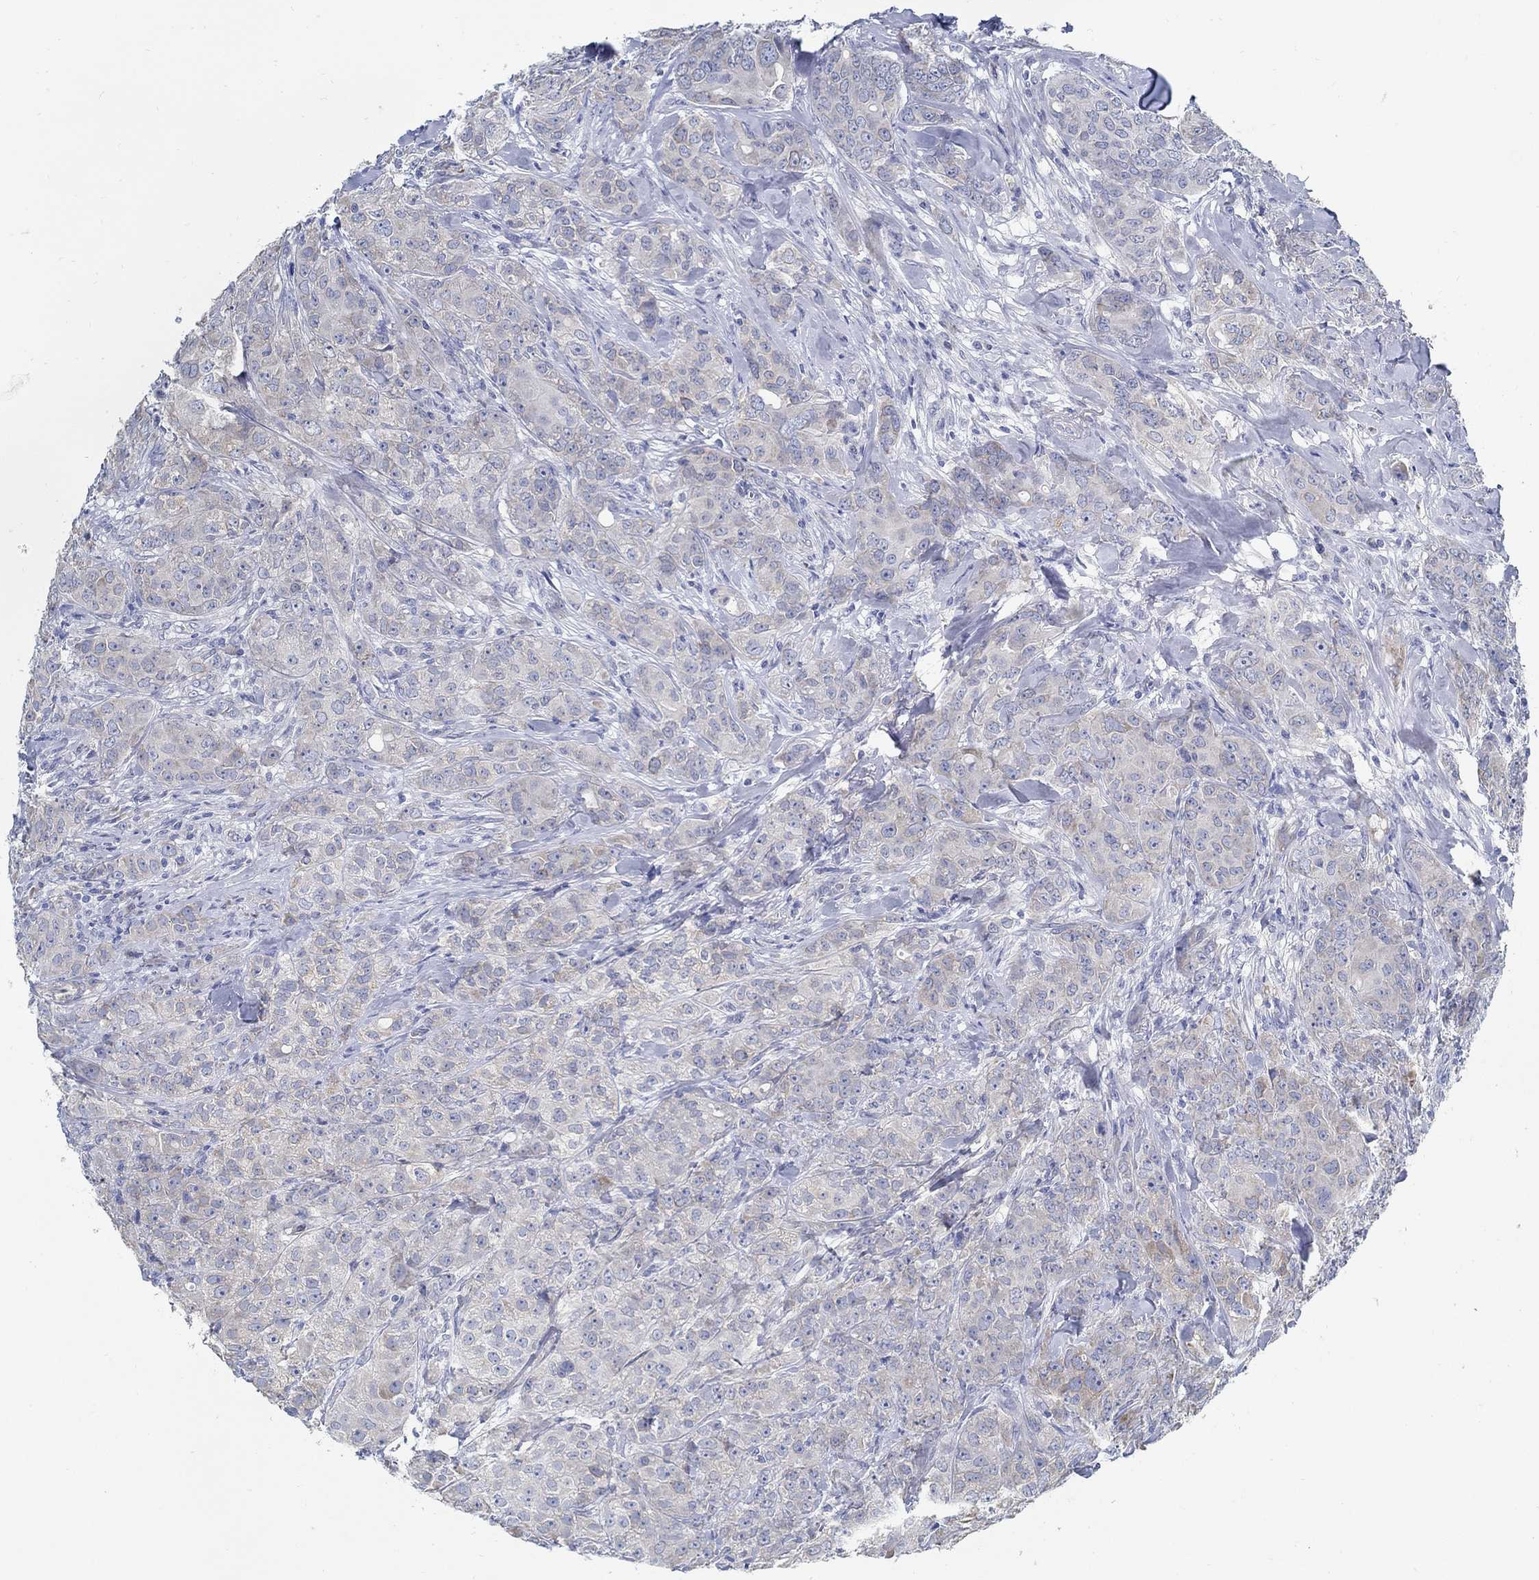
{"staining": {"intensity": "negative", "quantity": "none", "location": "none"}, "tissue": "breast cancer", "cell_type": "Tumor cells", "image_type": "cancer", "snomed": [{"axis": "morphology", "description": "Duct carcinoma"}, {"axis": "topography", "description": "Breast"}], "caption": "The histopathology image shows no staining of tumor cells in breast cancer.", "gene": "C15orf39", "patient": {"sex": "female", "age": 43}}